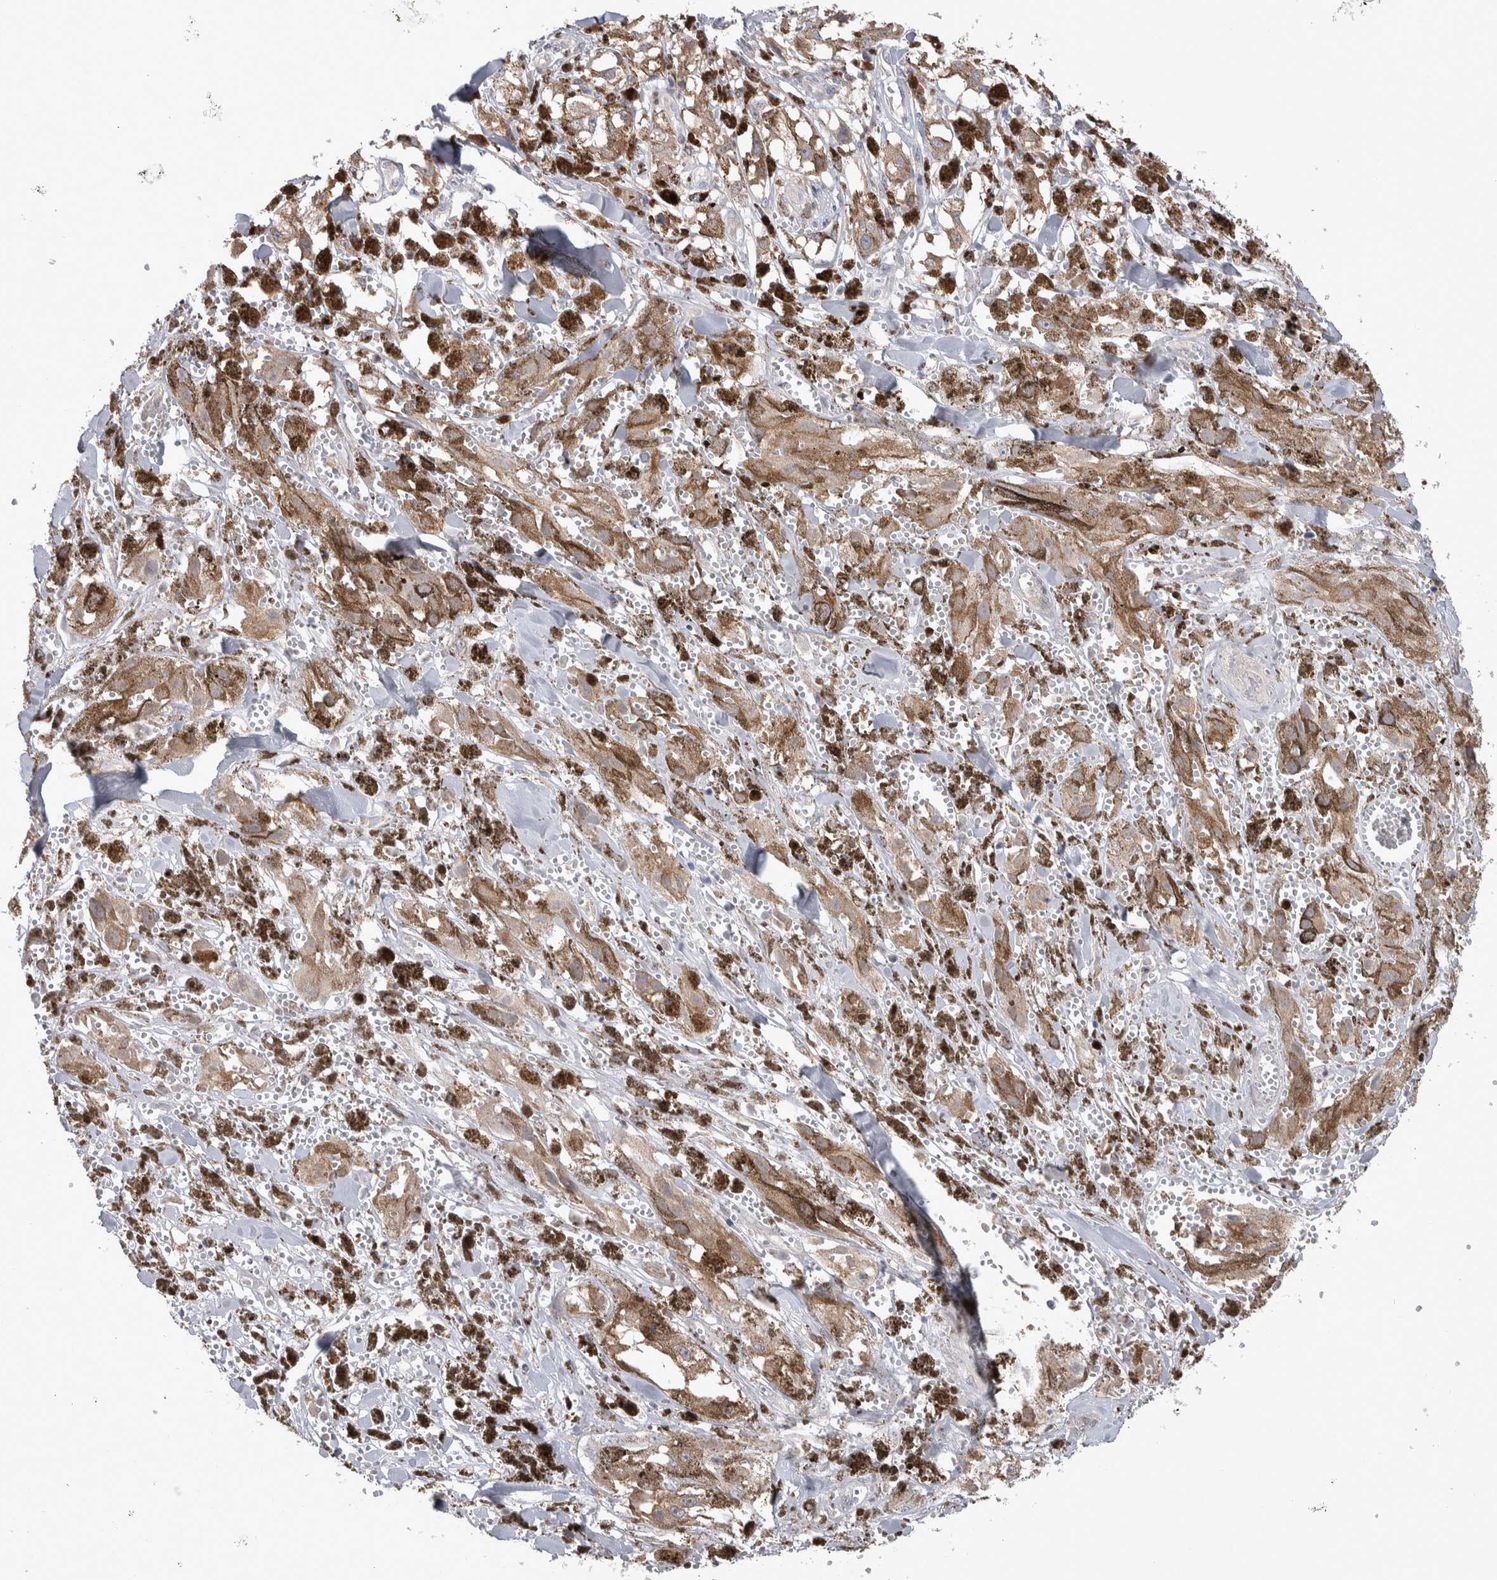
{"staining": {"intensity": "moderate", "quantity": ">75%", "location": "cytoplasmic/membranous"}, "tissue": "melanoma", "cell_type": "Tumor cells", "image_type": "cancer", "snomed": [{"axis": "morphology", "description": "Malignant melanoma, NOS"}, {"axis": "topography", "description": "Skin"}], "caption": "IHC of melanoma reveals medium levels of moderate cytoplasmic/membranous expression in about >75% of tumor cells.", "gene": "HTATIP2", "patient": {"sex": "male", "age": 88}}